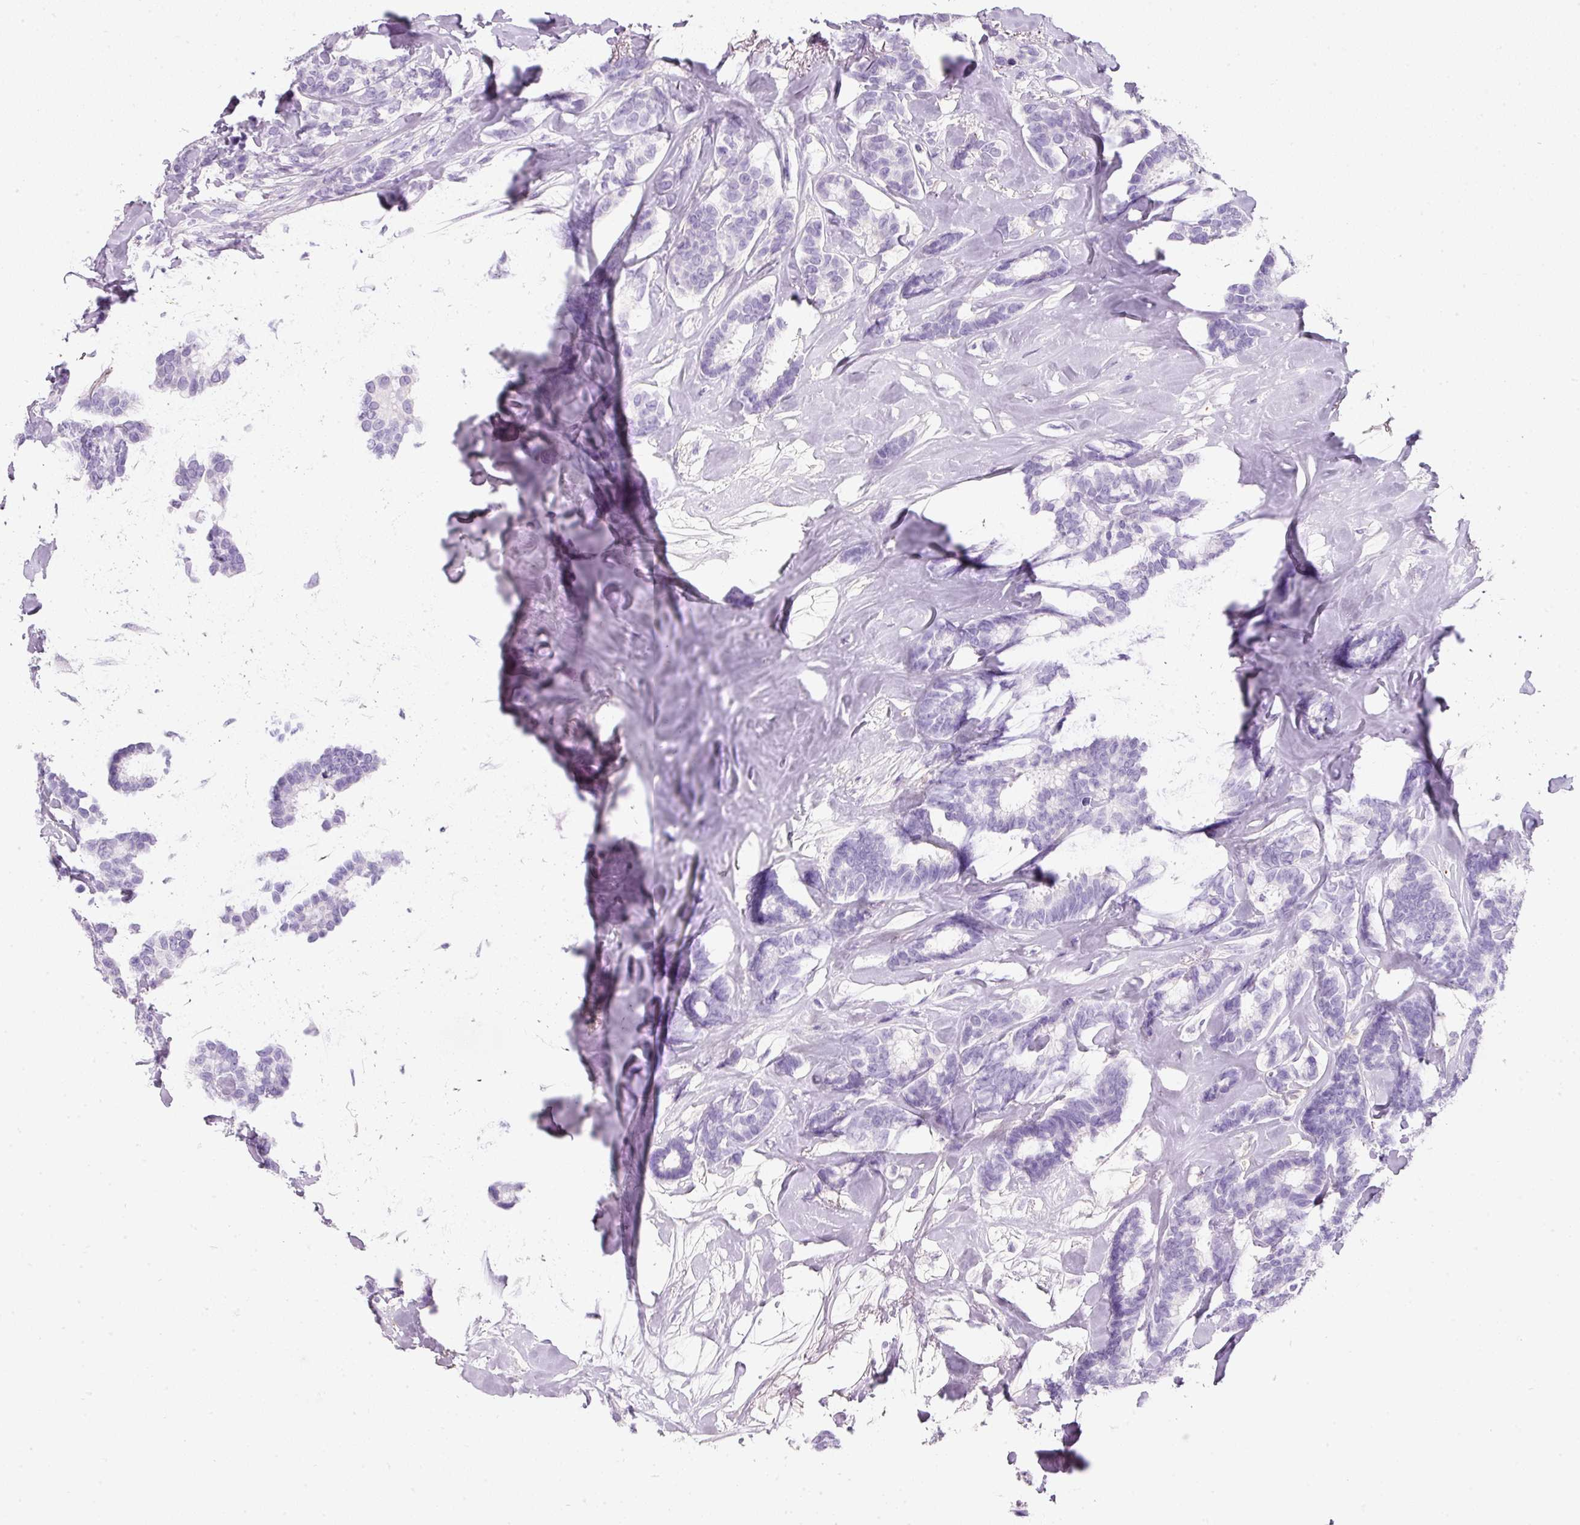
{"staining": {"intensity": "negative", "quantity": "none", "location": "none"}, "tissue": "breast cancer", "cell_type": "Tumor cells", "image_type": "cancer", "snomed": [{"axis": "morphology", "description": "Duct carcinoma"}, {"axis": "topography", "description": "Breast"}], "caption": "The immunohistochemistry (IHC) image has no significant staining in tumor cells of intraductal carcinoma (breast) tissue. (Brightfield microscopy of DAB immunohistochemistry (IHC) at high magnification).", "gene": "DNM1", "patient": {"sex": "female", "age": 87}}